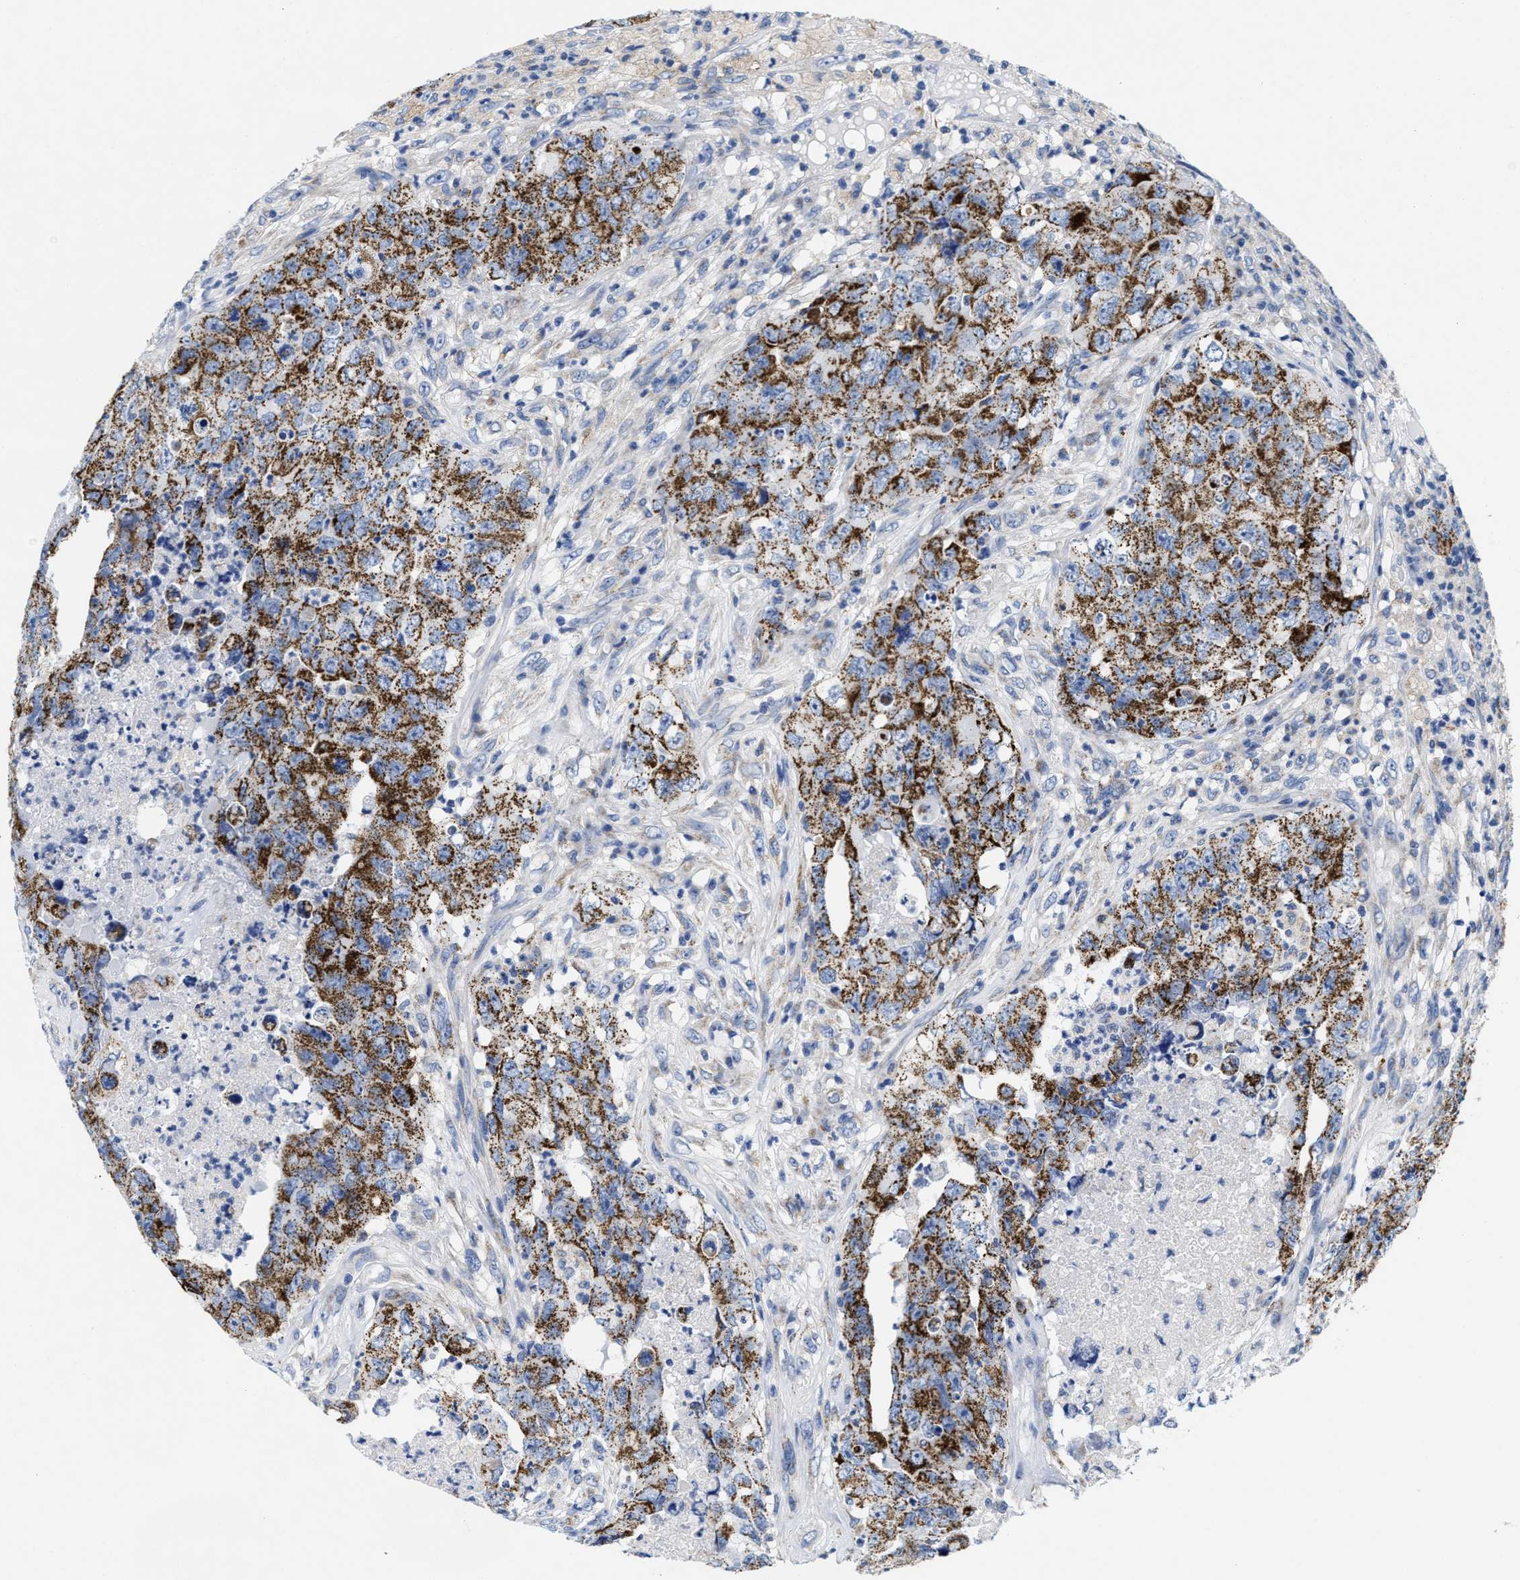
{"staining": {"intensity": "moderate", "quantity": ">75%", "location": "cytoplasmic/membranous"}, "tissue": "testis cancer", "cell_type": "Tumor cells", "image_type": "cancer", "snomed": [{"axis": "morphology", "description": "Carcinoma, Embryonal, NOS"}, {"axis": "topography", "description": "Testis"}], "caption": "Immunohistochemical staining of testis cancer exhibits medium levels of moderate cytoplasmic/membranous expression in approximately >75% of tumor cells.", "gene": "TBRG4", "patient": {"sex": "male", "age": 32}}